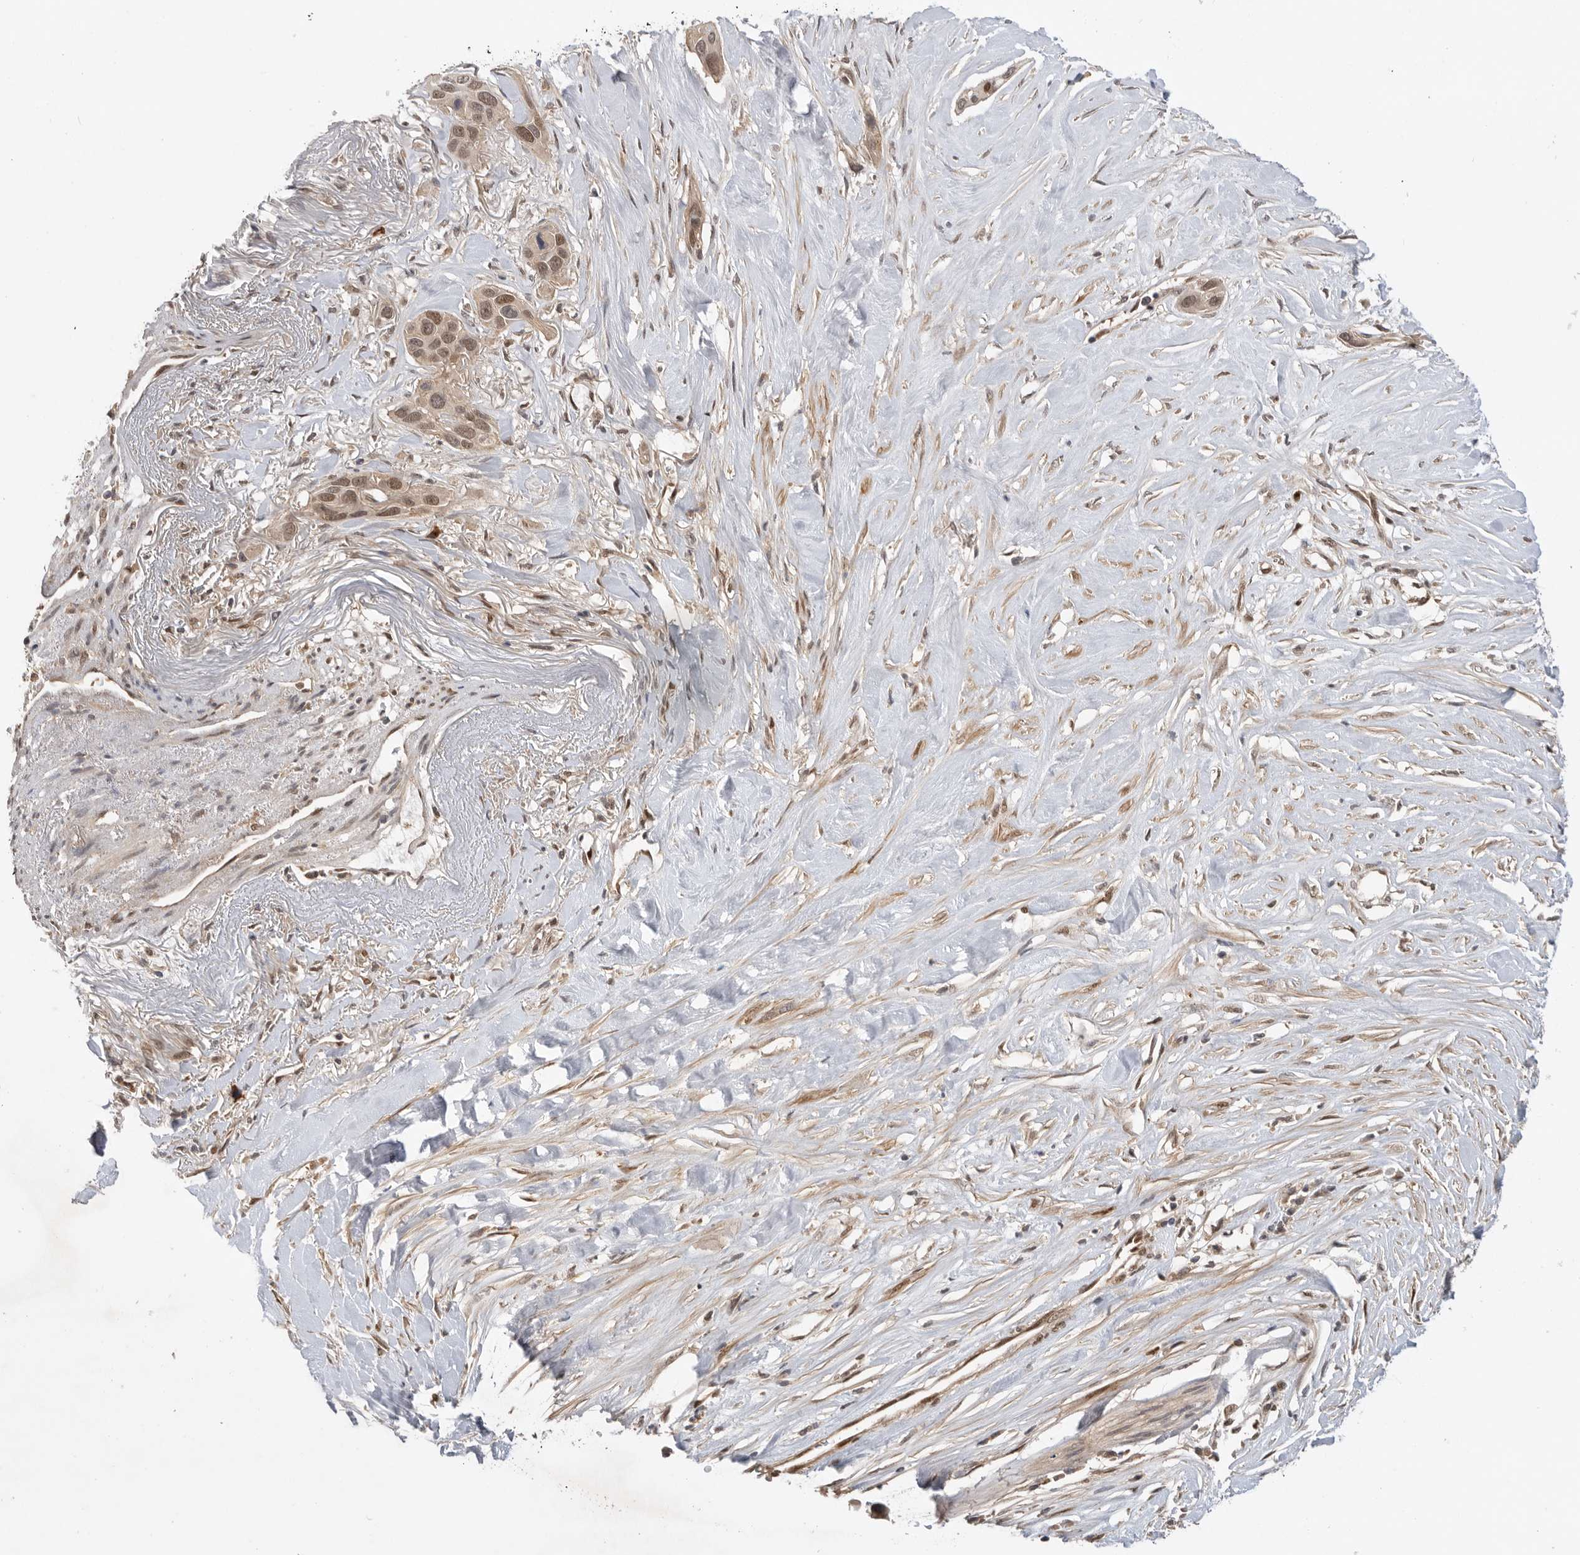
{"staining": {"intensity": "weak", "quantity": ">75%", "location": "nuclear"}, "tissue": "pancreatic cancer", "cell_type": "Tumor cells", "image_type": "cancer", "snomed": [{"axis": "morphology", "description": "Adenocarcinoma, NOS"}, {"axis": "topography", "description": "Pancreas"}], "caption": "A low amount of weak nuclear positivity is seen in approximately >75% of tumor cells in pancreatic cancer (adenocarcinoma) tissue.", "gene": "DCAF8", "patient": {"sex": "female", "age": 60}}